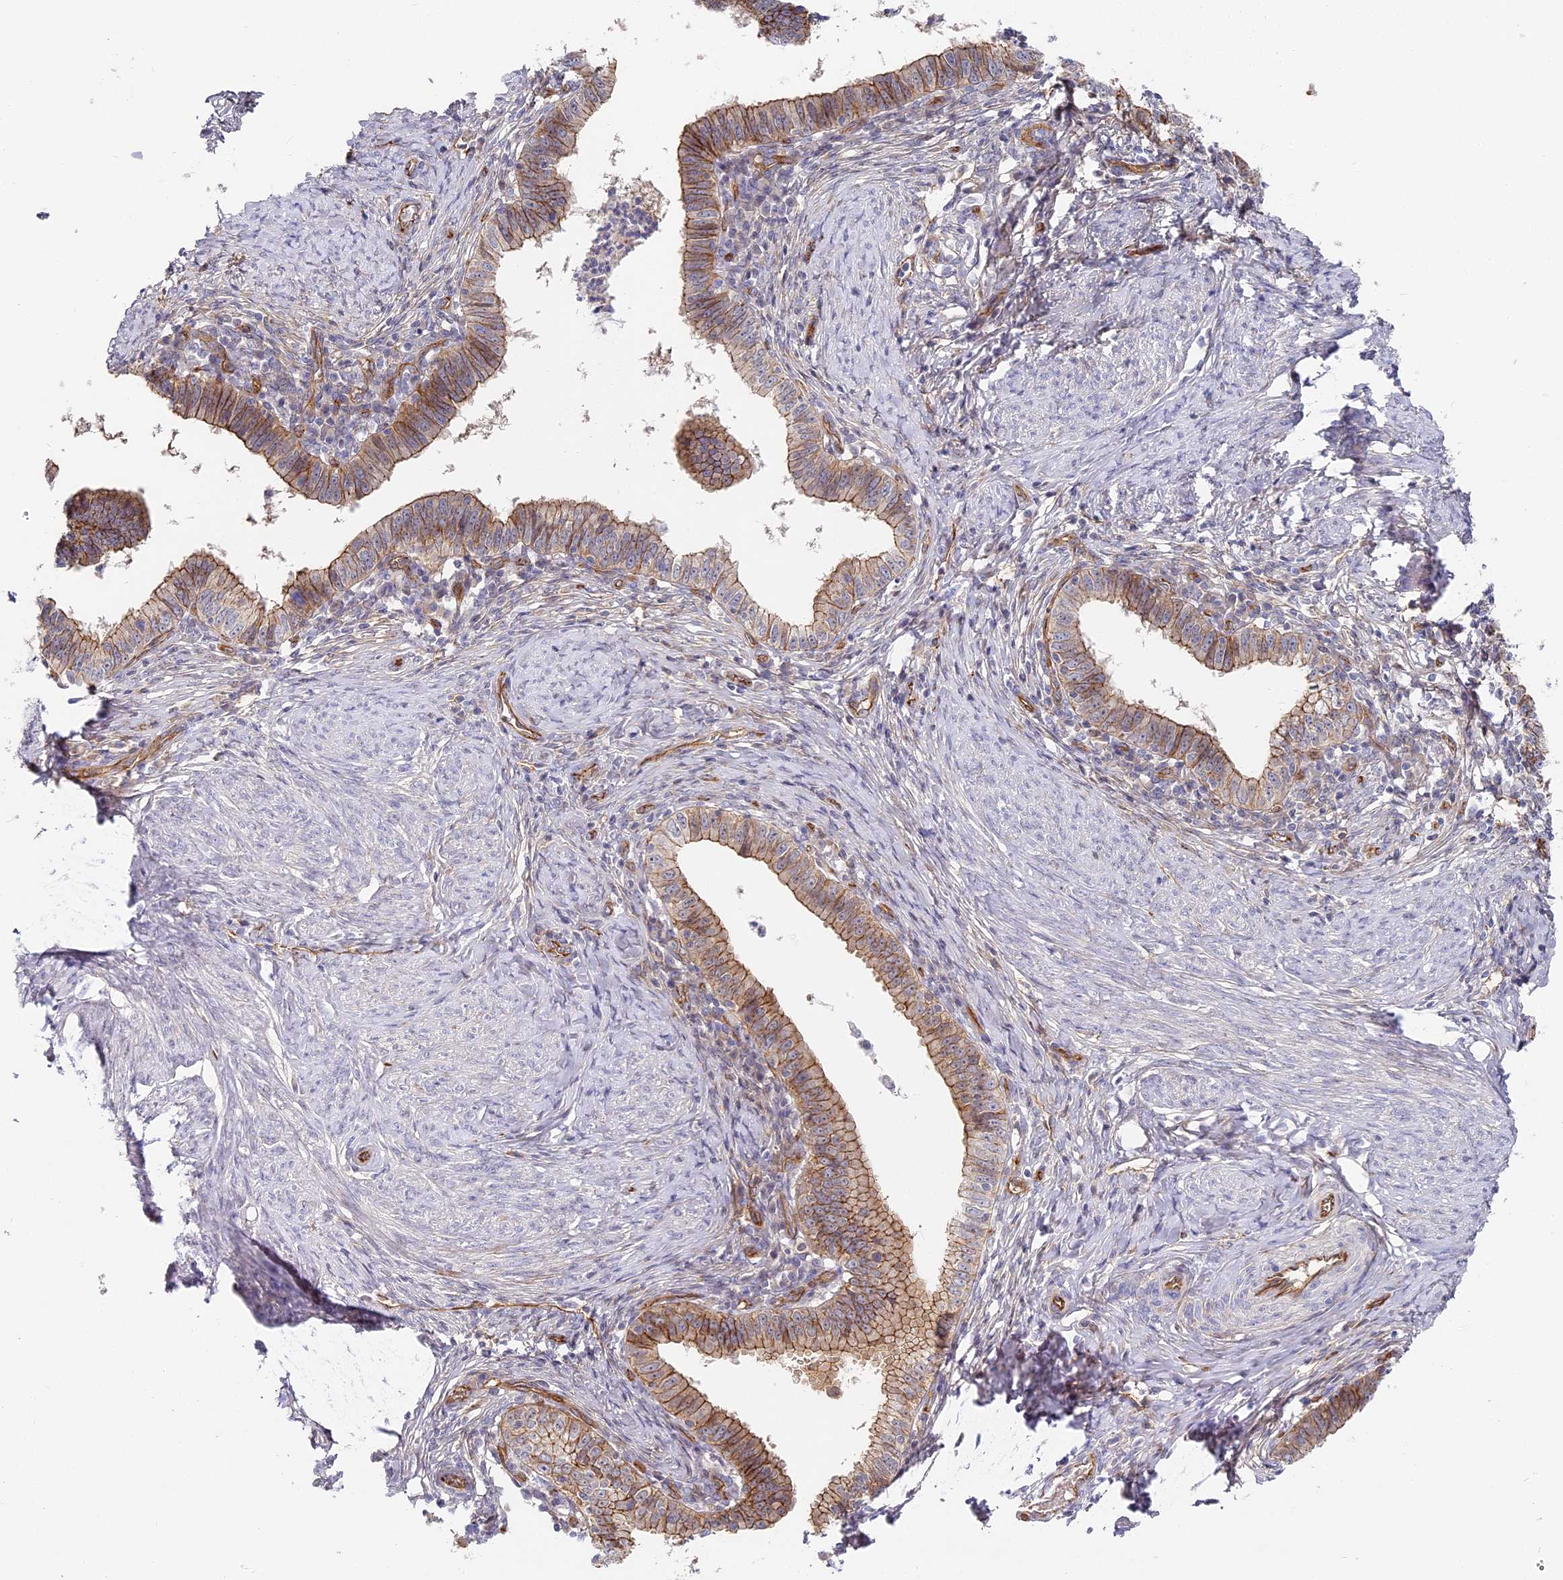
{"staining": {"intensity": "moderate", "quantity": ">75%", "location": "cytoplasmic/membranous"}, "tissue": "cervical cancer", "cell_type": "Tumor cells", "image_type": "cancer", "snomed": [{"axis": "morphology", "description": "Adenocarcinoma, NOS"}, {"axis": "topography", "description": "Cervix"}], "caption": "Immunohistochemical staining of cervical adenocarcinoma demonstrates medium levels of moderate cytoplasmic/membranous protein staining in approximately >75% of tumor cells. Immunohistochemistry stains the protein in brown and the nuclei are stained blue.", "gene": "CCDC30", "patient": {"sex": "female", "age": 36}}